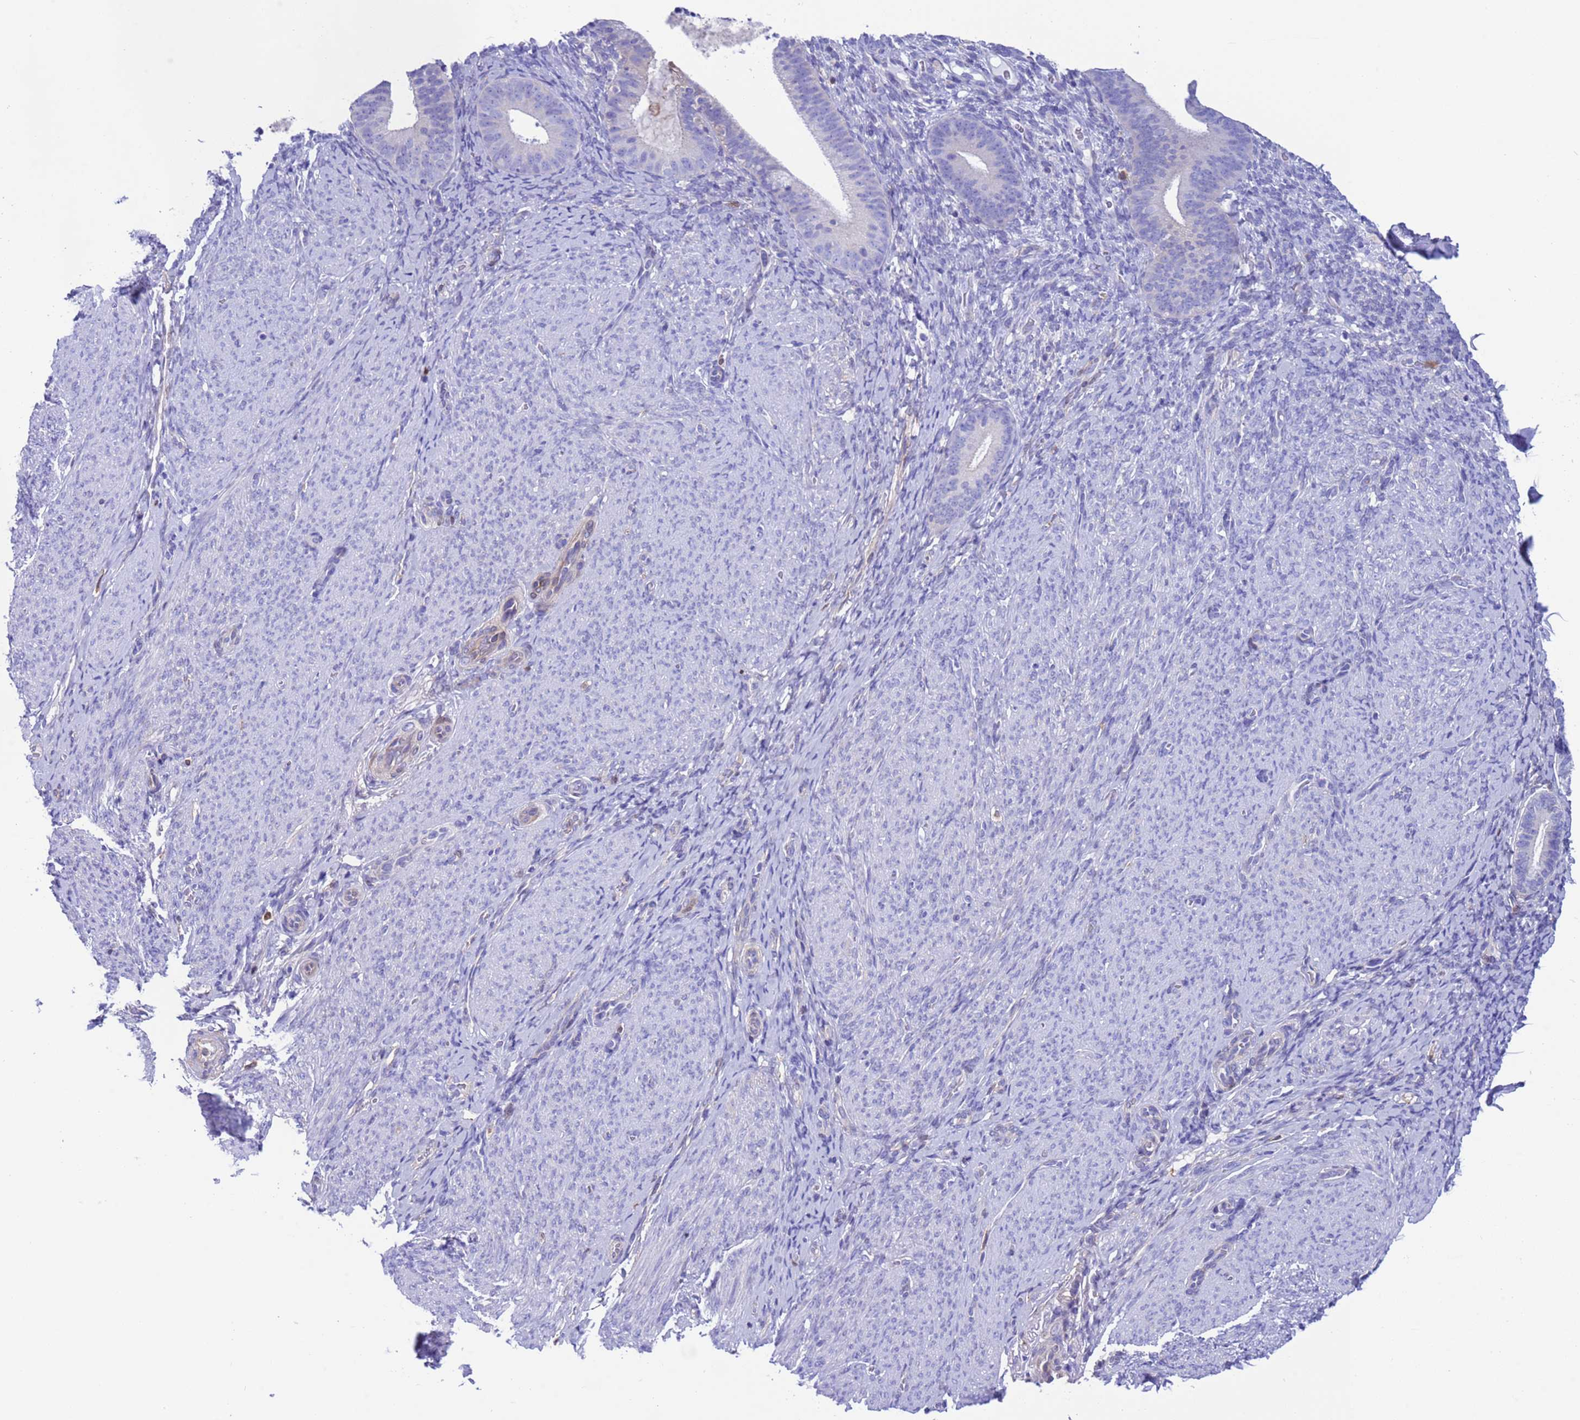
{"staining": {"intensity": "negative", "quantity": "none", "location": "none"}, "tissue": "endometrium", "cell_type": "Cells in endometrial stroma", "image_type": "normal", "snomed": [{"axis": "morphology", "description": "Normal tissue, NOS"}, {"axis": "topography", "description": "Endometrium"}], "caption": "IHC photomicrograph of normal endometrium: endometrium stained with DAB reveals no significant protein staining in cells in endometrial stroma.", "gene": "C6orf47", "patient": {"sex": "female", "age": 65}}